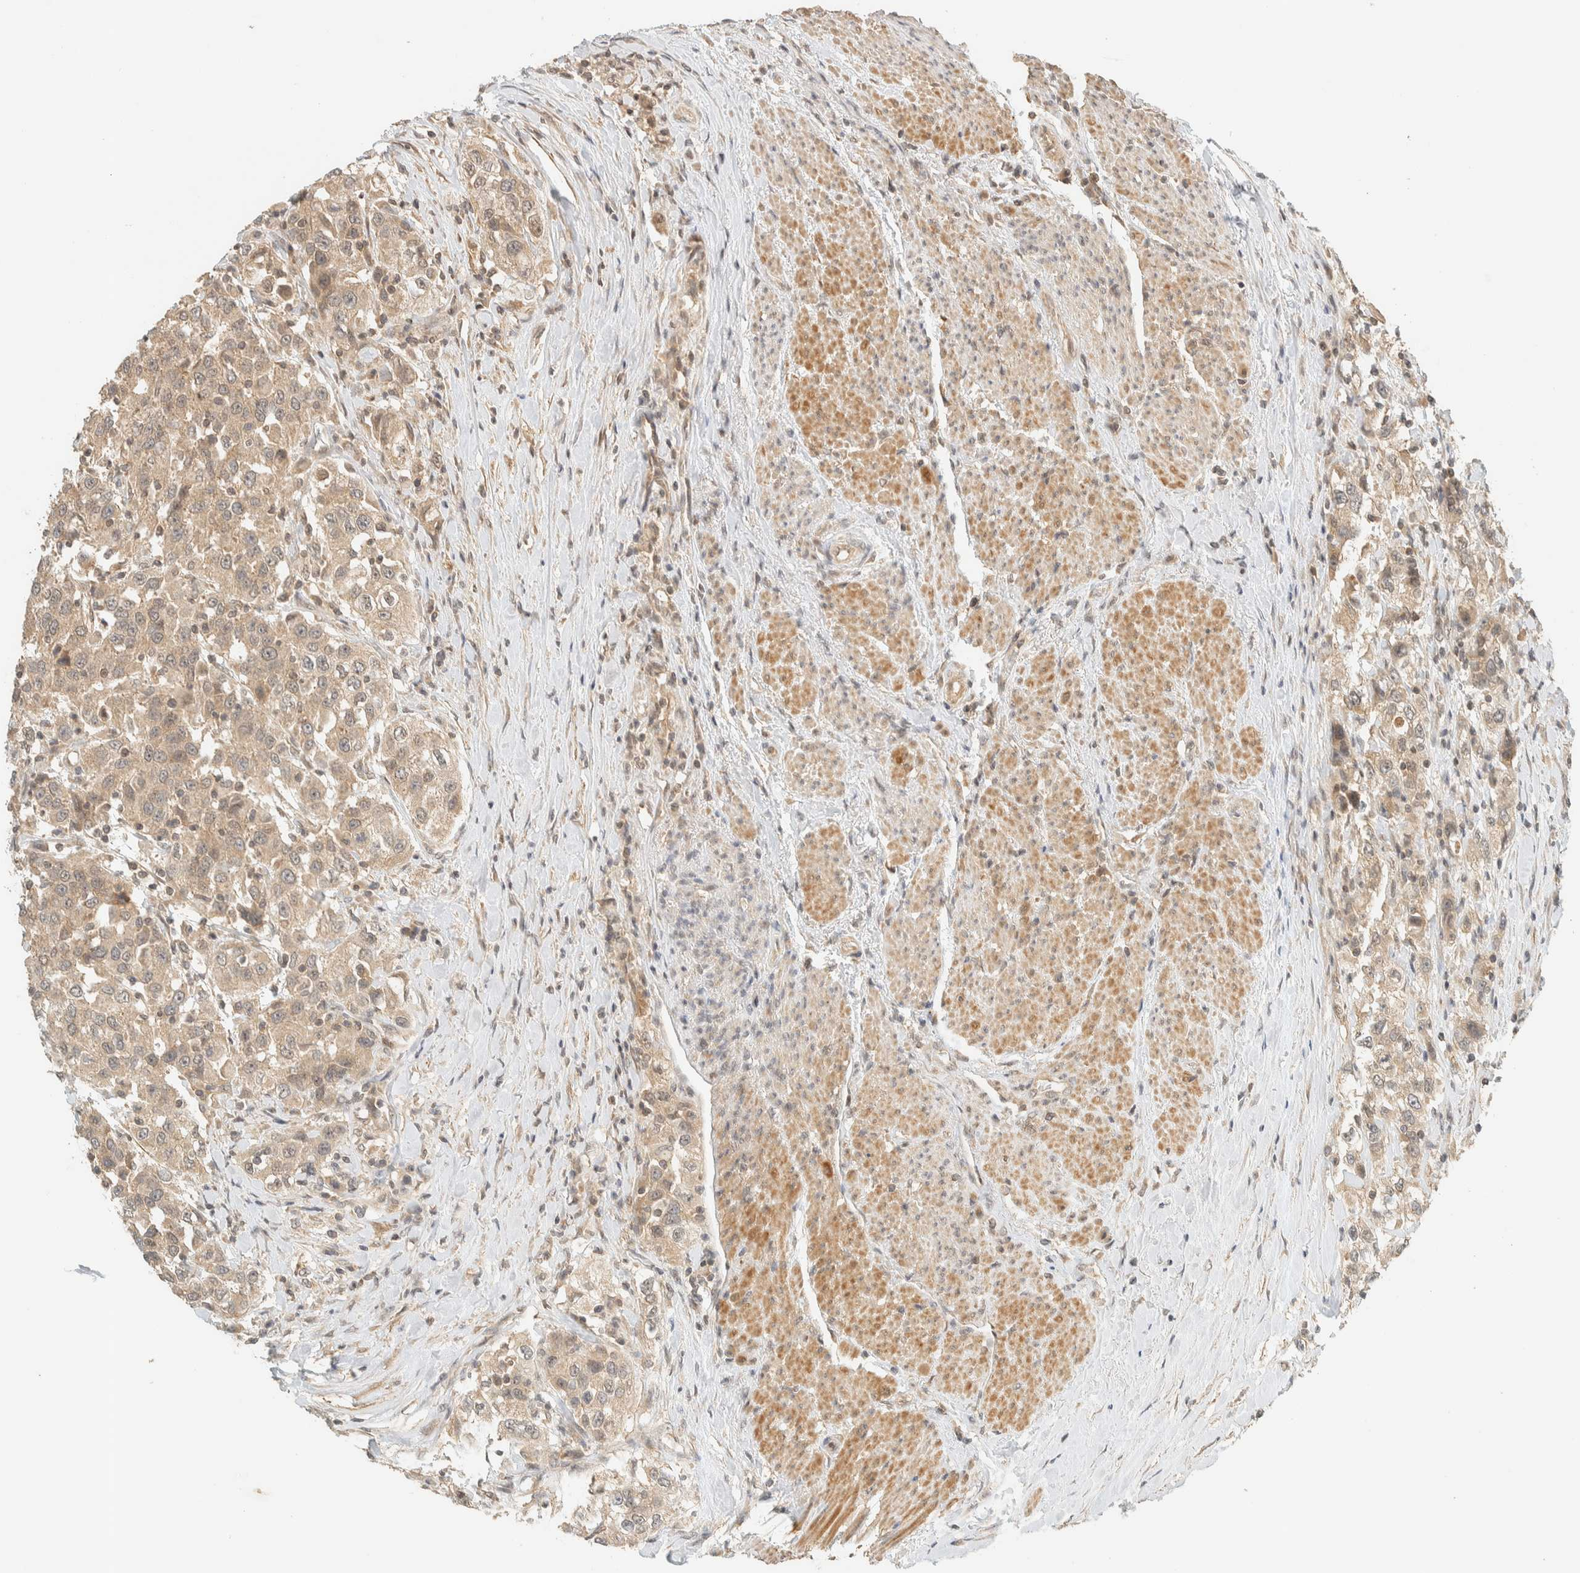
{"staining": {"intensity": "weak", "quantity": ">75%", "location": "cytoplasmic/membranous"}, "tissue": "urothelial cancer", "cell_type": "Tumor cells", "image_type": "cancer", "snomed": [{"axis": "morphology", "description": "Urothelial carcinoma, High grade"}, {"axis": "topography", "description": "Urinary bladder"}], "caption": "Immunohistochemistry (IHC) of urothelial carcinoma (high-grade) reveals low levels of weak cytoplasmic/membranous staining in about >75% of tumor cells.", "gene": "KIFAP3", "patient": {"sex": "female", "age": 80}}